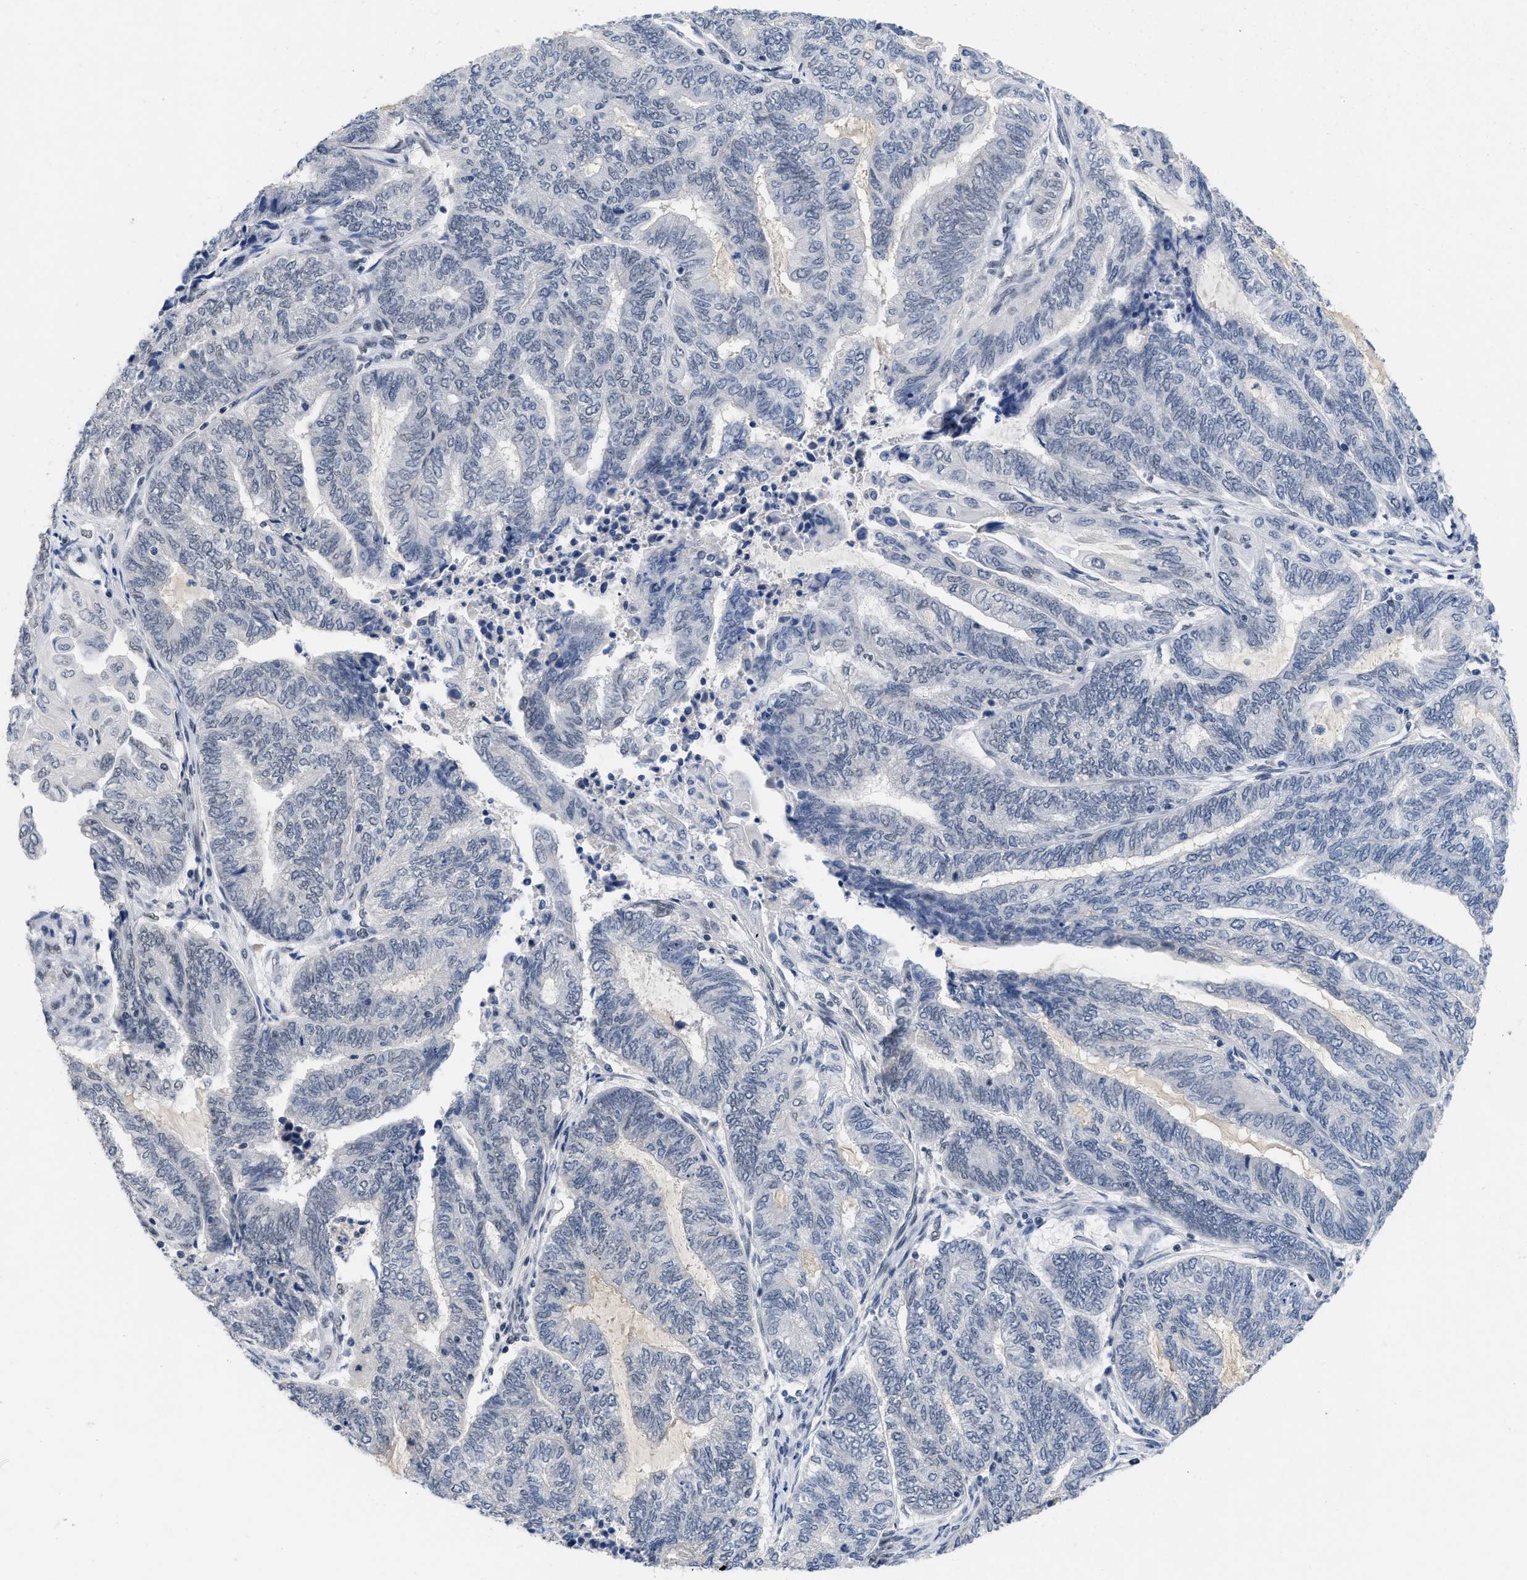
{"staining": {"intensity": "negative", "quantity": "none", "location": "none"}, "tissue": "endometrial cancer", "cell_type": "Tumor cells", "image_type": "cancer", "snomed": [{"axis": "morphology", "description": "Adenocarcinoma, NOS"}, {"axis": "topography", "description": "Uterus"}, {"axis": "topography", "description": "Endometrium"}], "caption": "There is no significant staining in tumor cells of adenocarcinoma (endometrial).", "gene": "GGNBP2", "patient": {"sex": "female", "age": 70}}